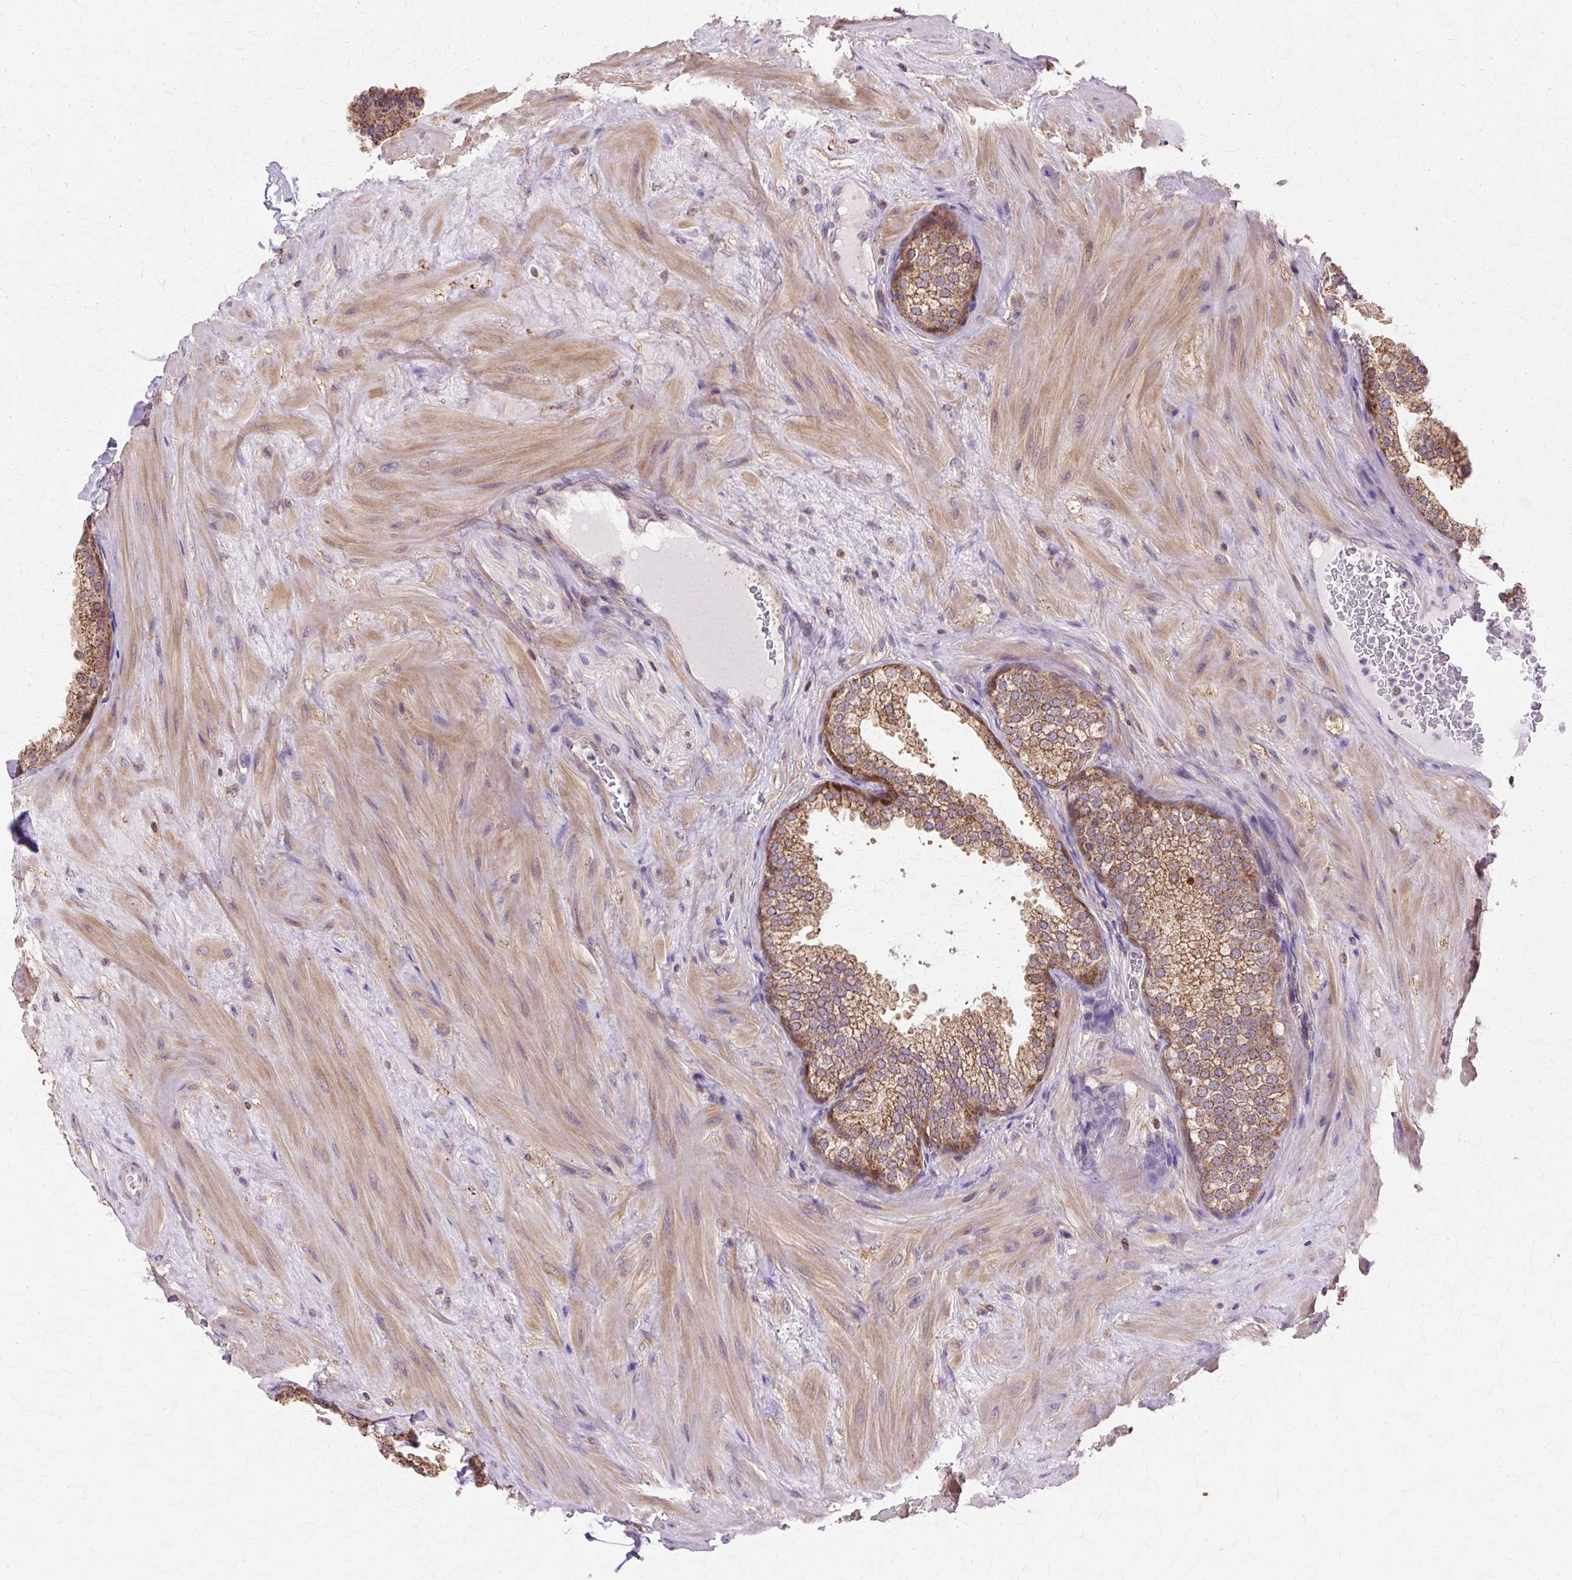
{"staining": {"intensity": "moderate", "quantity": ">75%", "location": "cytoplasmic/membranous"}, "tissue": "prostate", "cell_type": "Glandular cells", "image_type": "normal", "snomed": [{"axis": "morphology", "description": "Normal tissue, NOS"}, {"axis": "topography", "description": "Prostate"}], "caption": "Moderate cytoplasmic/membranous protein staining is identified in approximately >75% of glandular cells in prostate. (DAB (3,3'-diaminobenzidine) IHC, brown staining for protein, blue staining for nuclei).", "gene": "COPB1", "patient": {"sex": "male", "age": 37}}